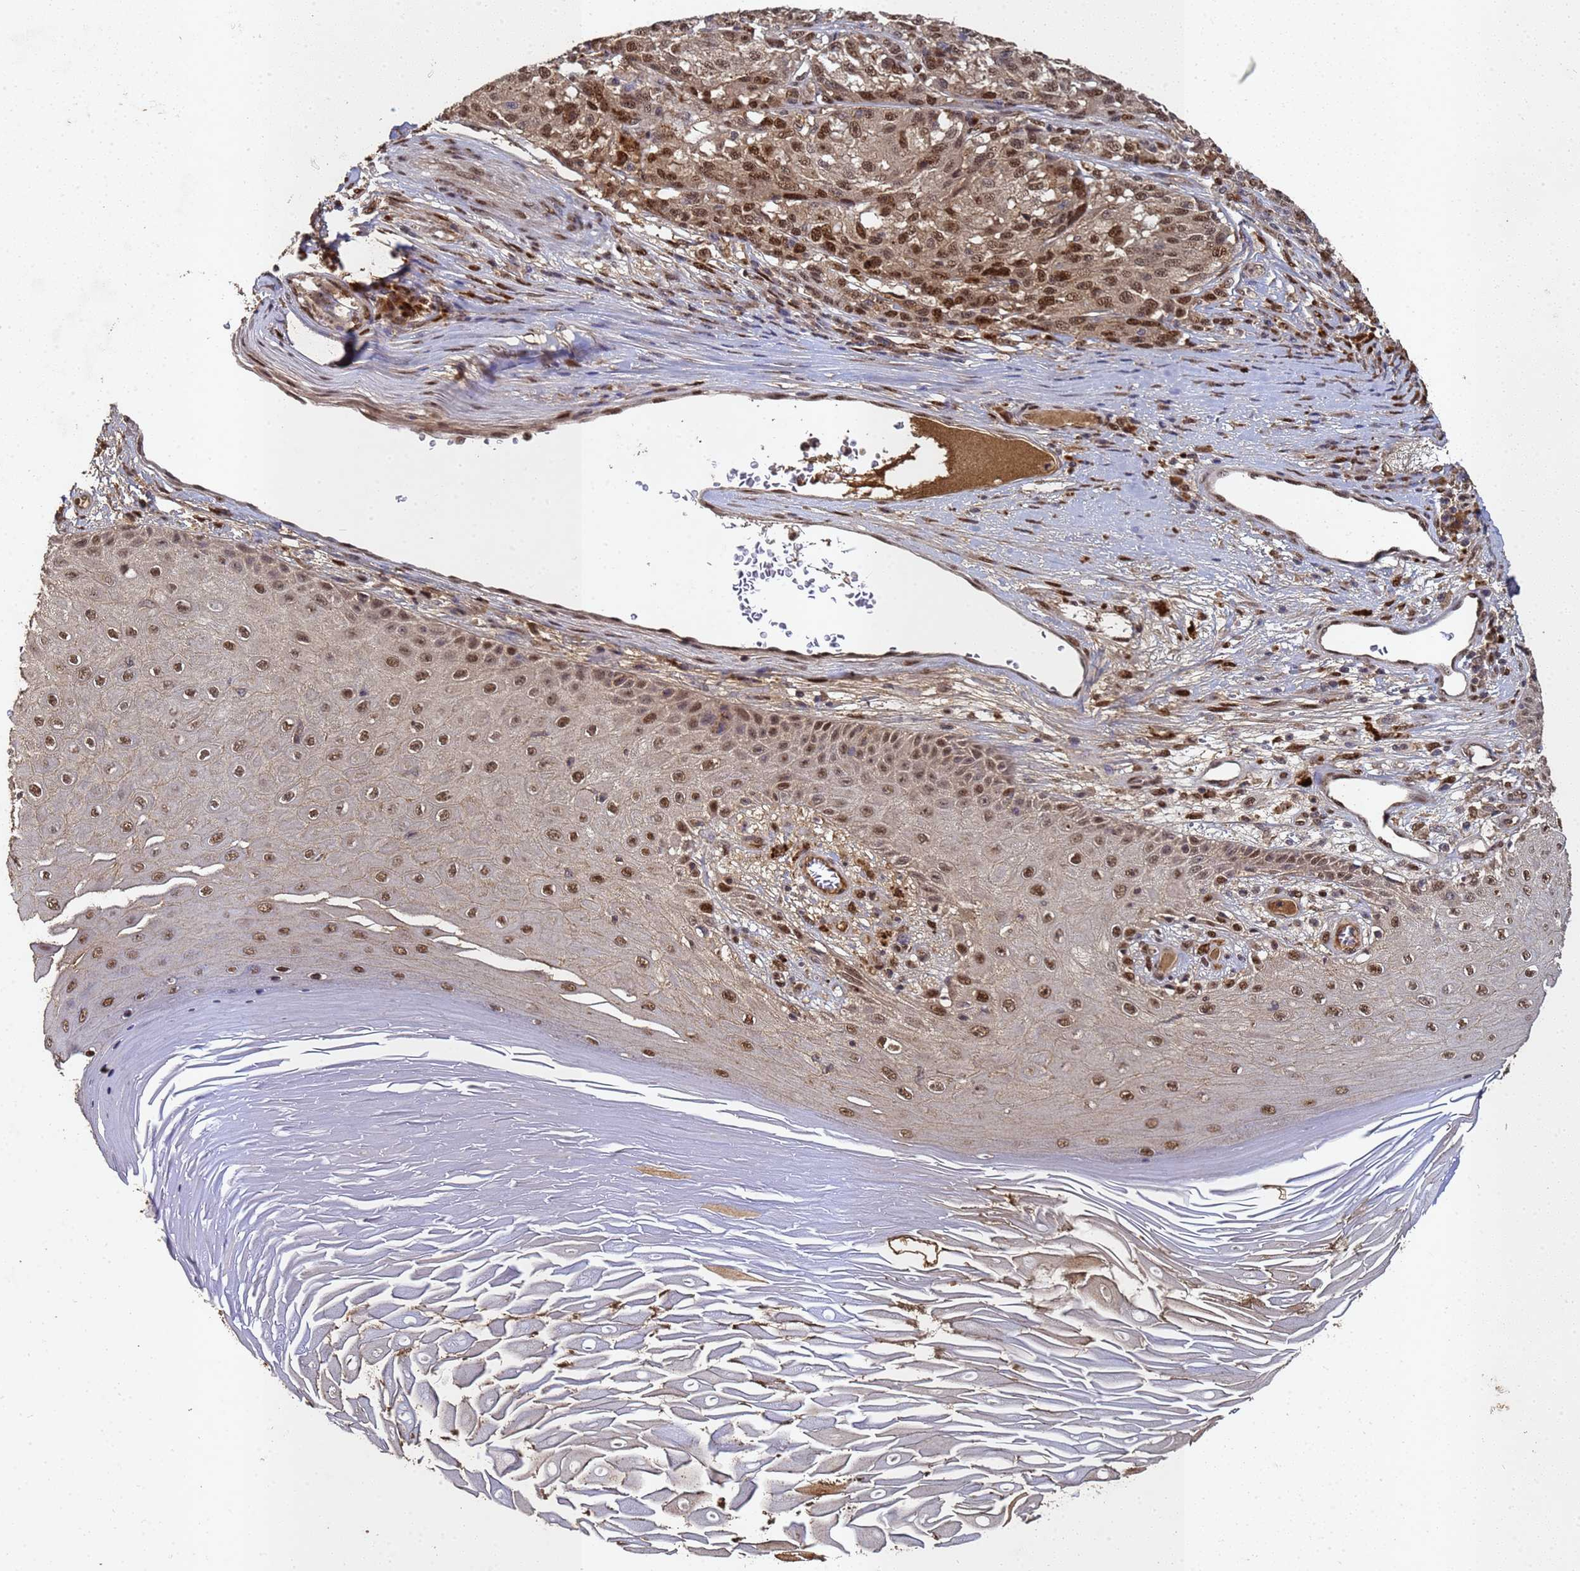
{"staining": {"intensity": "moderate", "quantity": ">75%", "location": "nuclear"}, "tissue": "melanoma", "cell_type": "Tumor cells", "image_type": "cancer", "snomed": [{"axis": "morphology", "description": "Malignant melanoma, NOS"}, {"axis": "topography", "description": "Skin"}], "caption": "Brown immunohistochemical staining in human melanoma demonstrates moderate nuclear expression in about >75% of tumor cells.", "gene": "SECISBP2", "patient": {"sex": "male", "age": 53}}